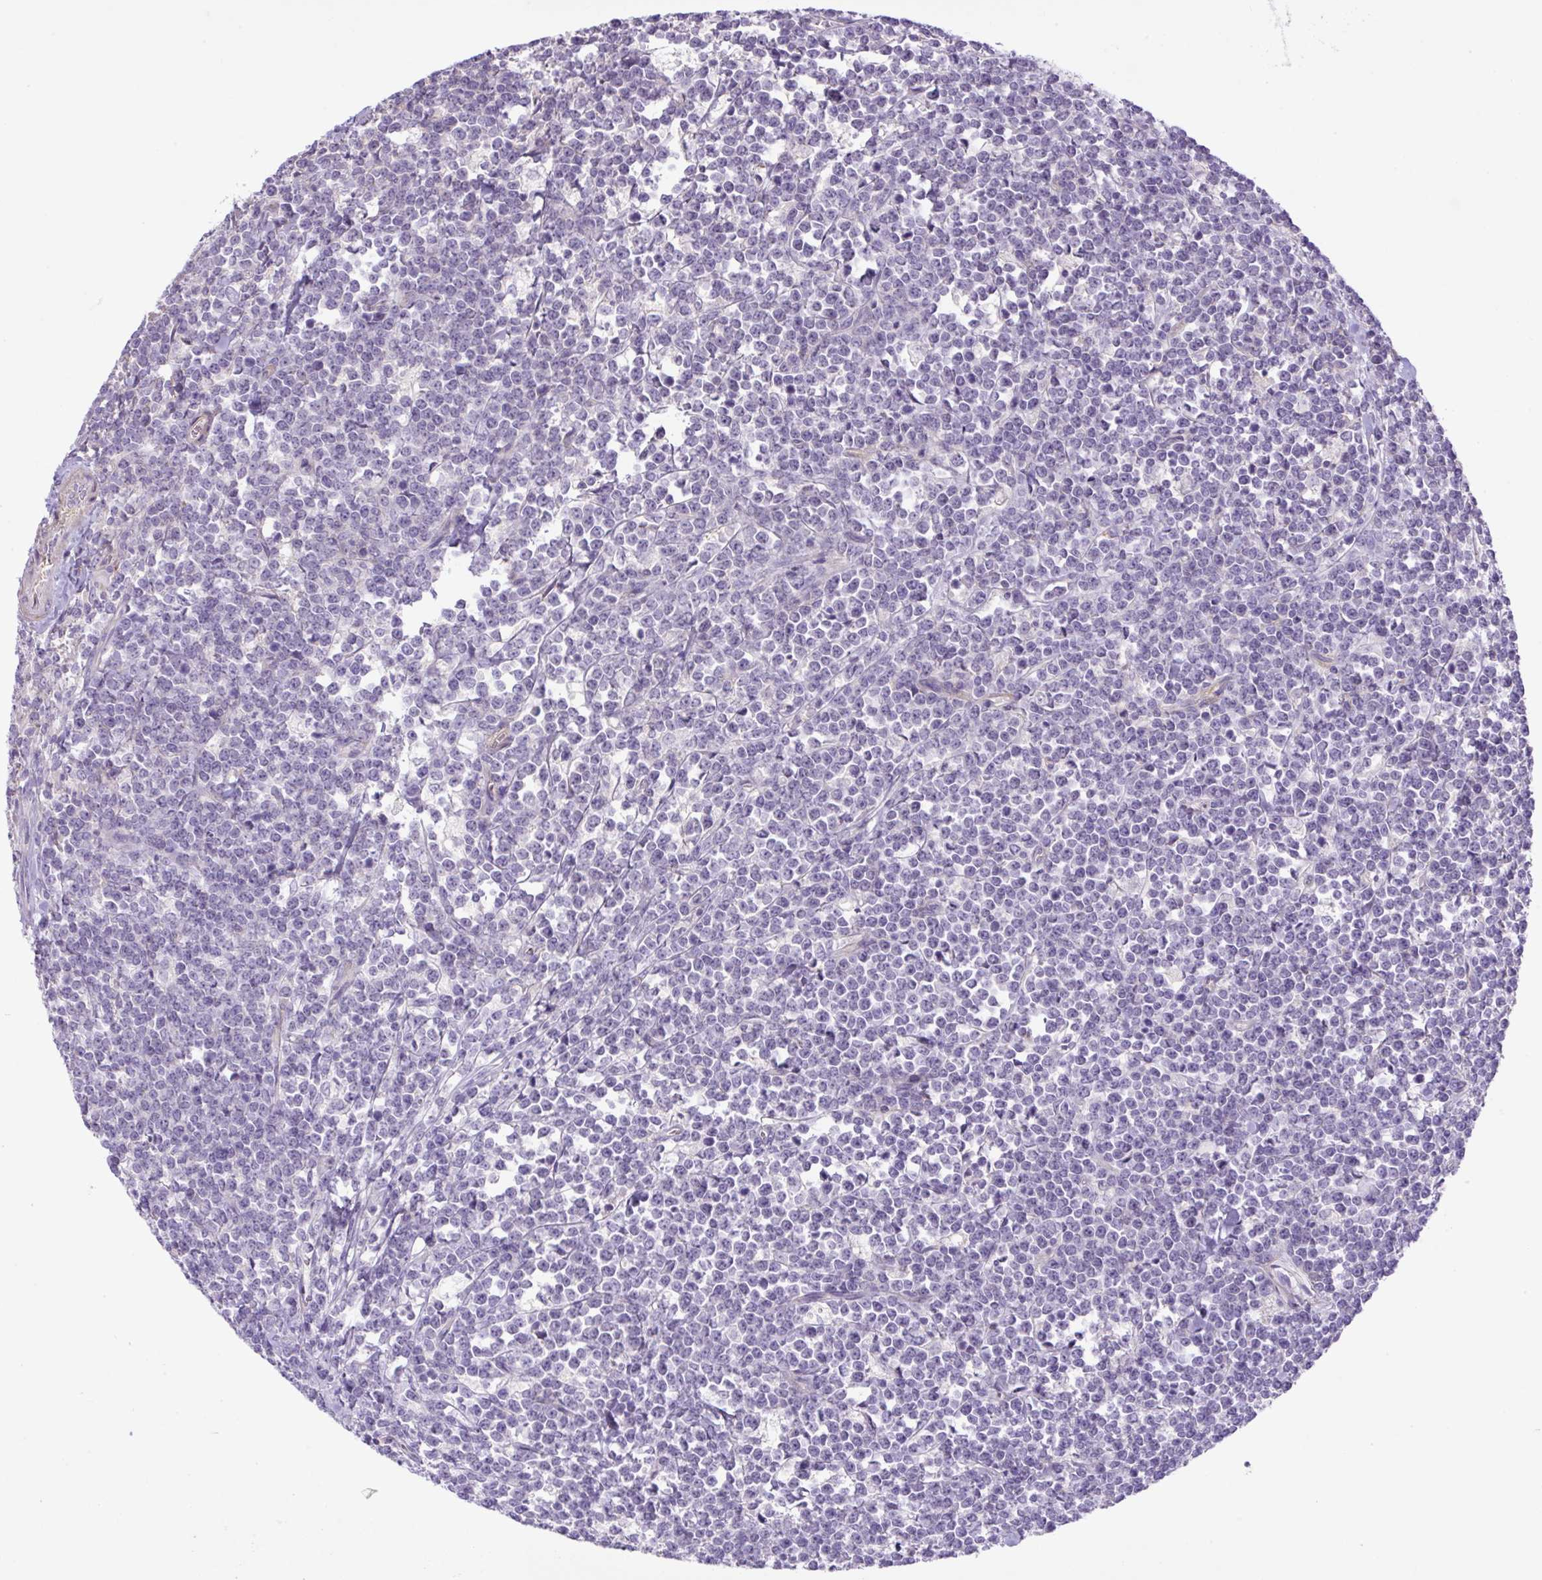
{"staining": {"intensity": "negative", "quantity": "none", "location": "none"}, "tissue": "lymphoma", "cell_type": "Tumor cells", "image_type": "cancer", "snomed": [{"axis": "morphology", "description": "Malignant lymphoma, non-Hodgkin's type, High grade"}, {"axis": "topography", "description": "Small intestine"}, {"axis": "topography", "description": "Colon"}], "caption": "High power microscopy image of an immunohistochemistry histopathology image of high-grade malignant lymphoma, non-Hodgkin's type, revealing no significant positivity in tumor cells. (Stains: DAB (3,3'-diaminobenzidine) immunohistochemistry (IHC) with hematoxylin counter stain, Microscopy: brightfield microscopy at high magnification).", "gene": "NPTN", "patient": {"sex": "male", "age": 8}}